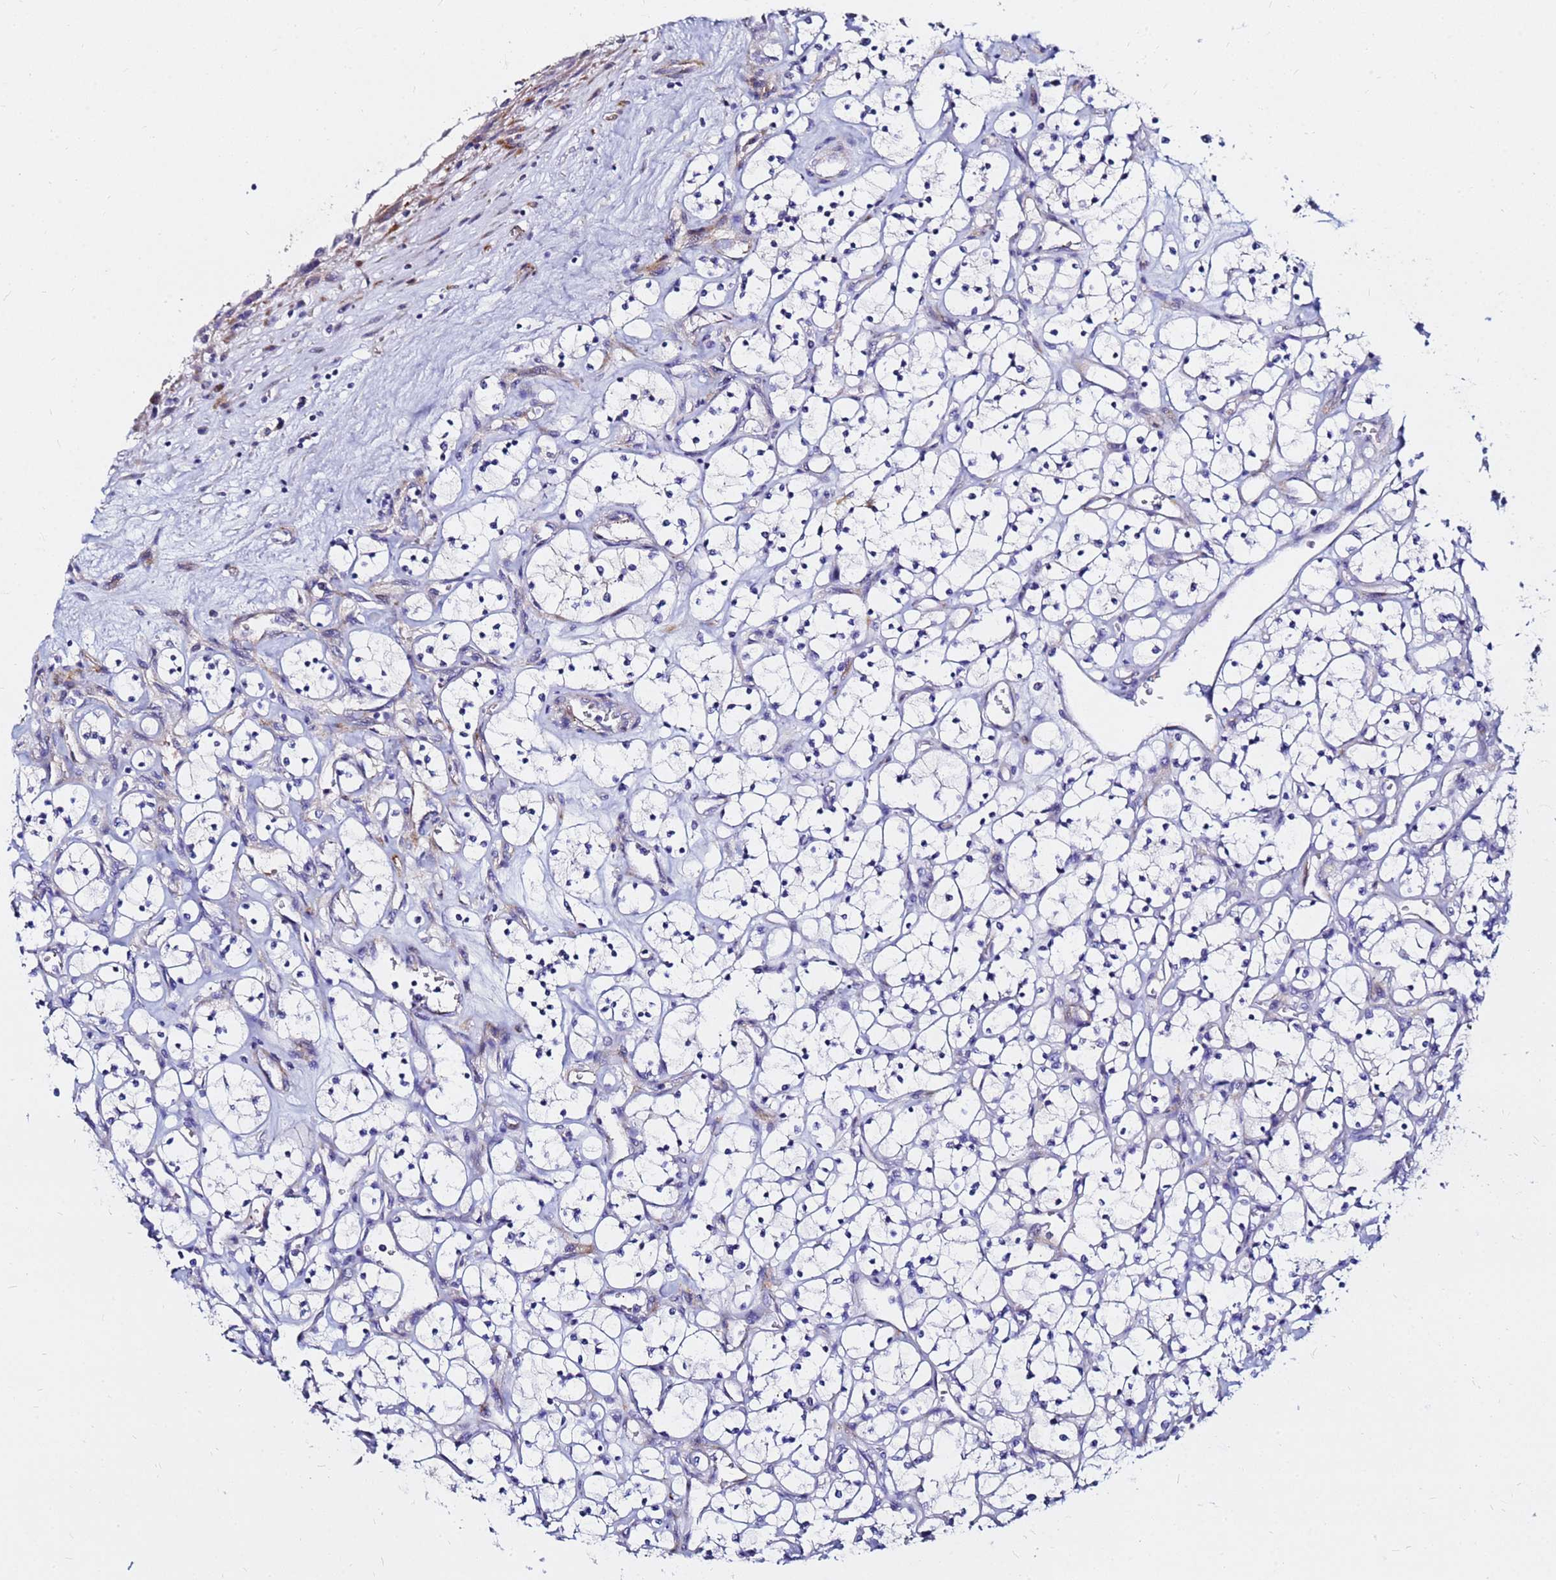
{"staining": {"intensity": "negative", "quantity": "none", "location": "none"}, "tissue": "renal cancer", "cell_type": "Tumor cells", "image_type": "cancer", "snomed": [{"axis": "morphology", "description": "Adenocarcinoma, NOS"}, {"axis": "topography", "description": "Kidney"}], "caption": "This image is of adenocarcinoma (renal) stained with immunohistochemistry (IHC) to label a protein in brown with the nuclei are counter-stained blue. There is no staining in tumor cells.", "gene": "TUBA8", "patient": {"sex": "female", "age": 69}}